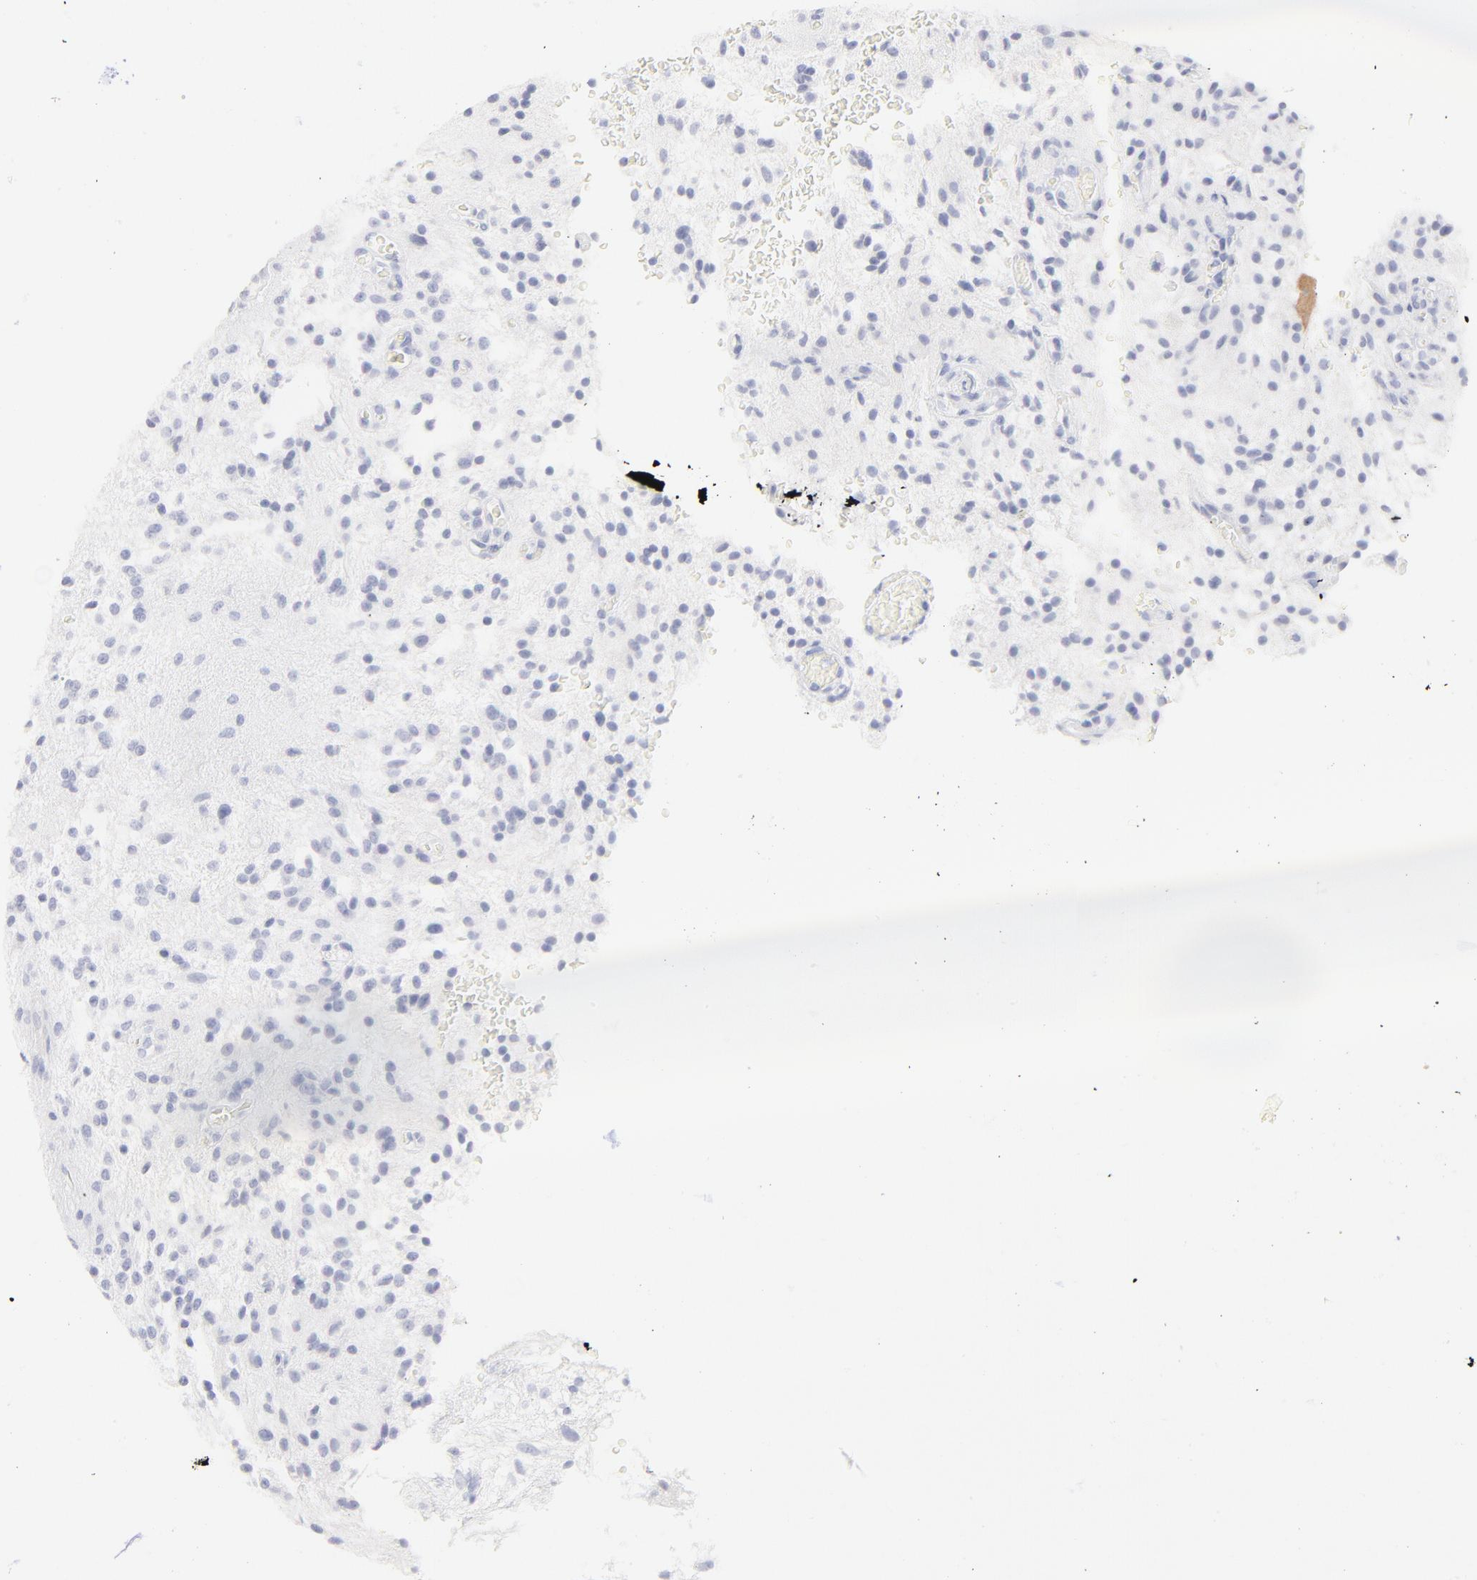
{"staining": {"intensity": "negative", "quantity": "none", "location": "none"}, "tissue": "glioma", "cell_type": "Tumor cells", "image_type": "cancer", "snomed": [{"axis": "morphology", "description": "Glioma, malignant, NOS"}, {"axis": "topography", "description": "Cerebellum"}], "caption": "Image shows no protein staining in tumor cells of glioma (malignant) tissue.", "gene": "ELF3", "patient": {"sex": "female", "age": 10}}